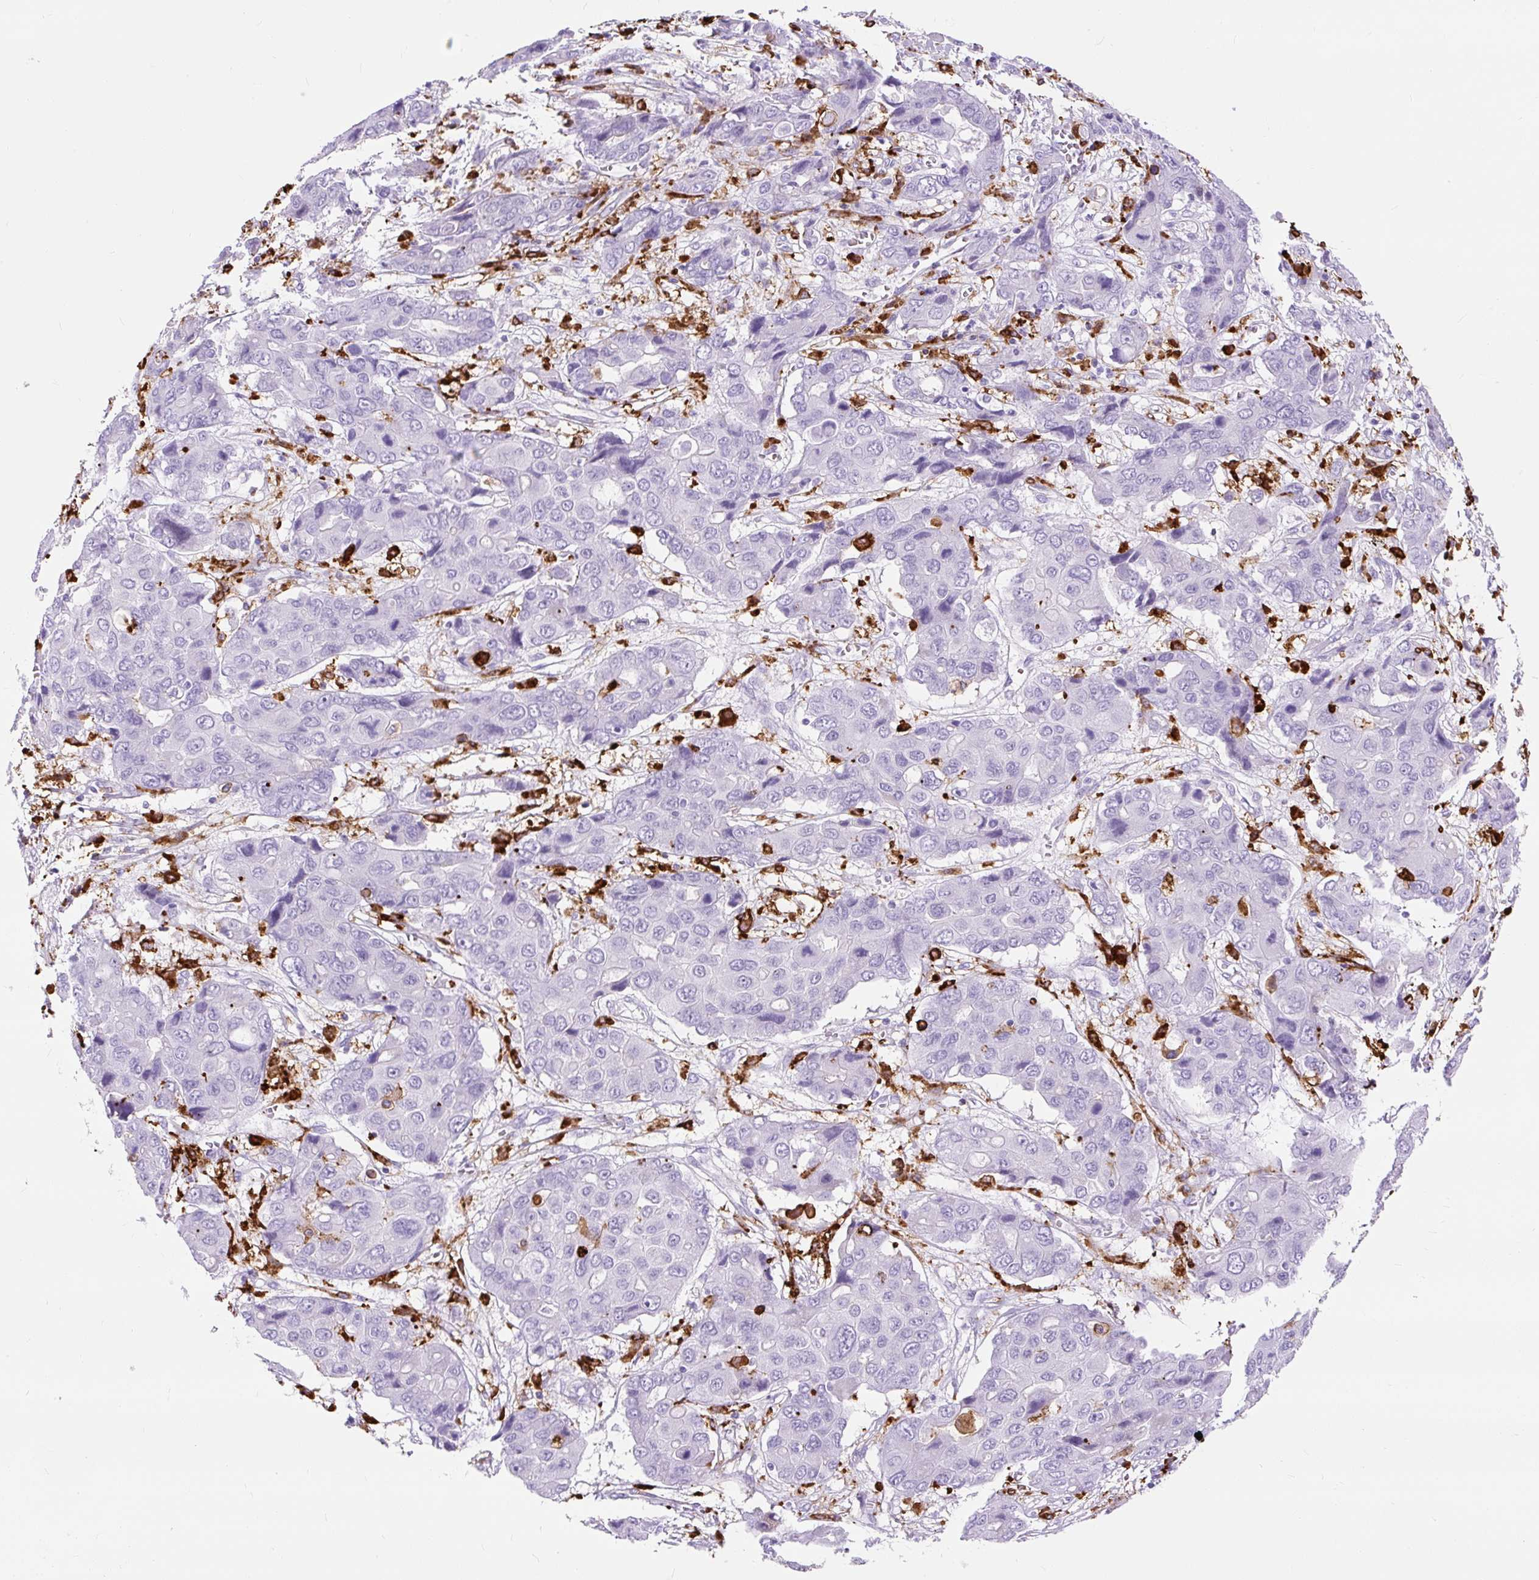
{"staining": {"intensity": "negative", "quantity": "none", "location": "none"}, "tissue": "liver cancer", "cell_type": "Tumor cells", "image_type": "cancer", "snomed": [{"axis": "morphology", "description": "Cholangiocarcinoma"}, {"axis": "topography", "description": "Liver"}], "caption": "Tumor cells are negative for protein expression in human liver cholangiocarcinoma.", "gene": "HLA-DRA", "patient": {"sex": "male", "age": 67}}